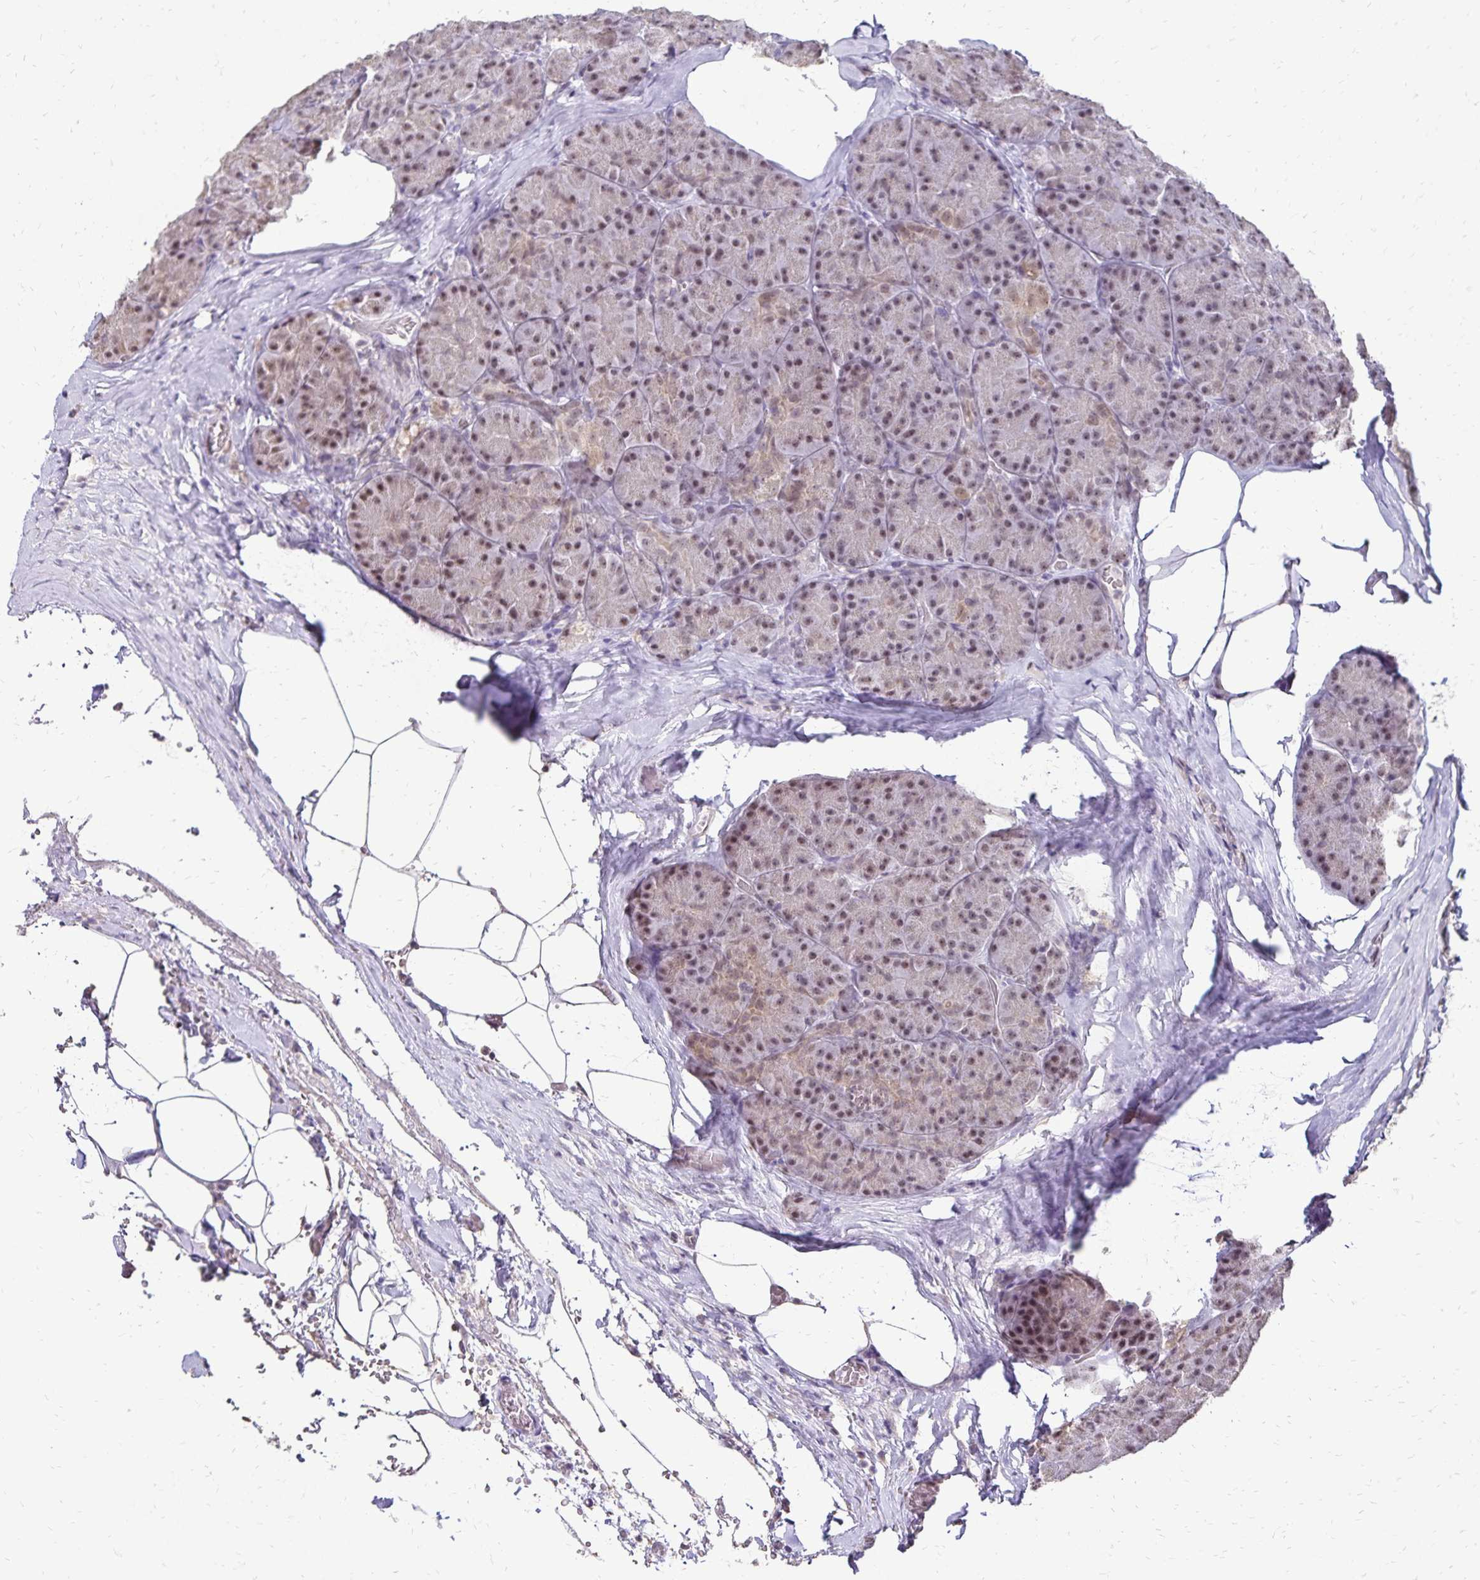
{"staining": {"intensity": "weak", "quantity": ">75%", "location": "cytoplasmic/membranous,nuclear"}, "tissue": "pancreas", "cell_type": "Exocrine glandular cells", "image_type": "normal", "snomed": [{"axis": "morphology", "description": "Normal tissue, NOS"}, {"axis": "topography", "description": "Pancreas"}], "caption": "Human pancreas stained for a protein (brown) demonstrates weak cytoplasmic/membranous,nuclear positive positivity in approximately >75% of exocrine glandular cells.", "gene": "POLB", "patient": {"sex": "male", "age": 57}}